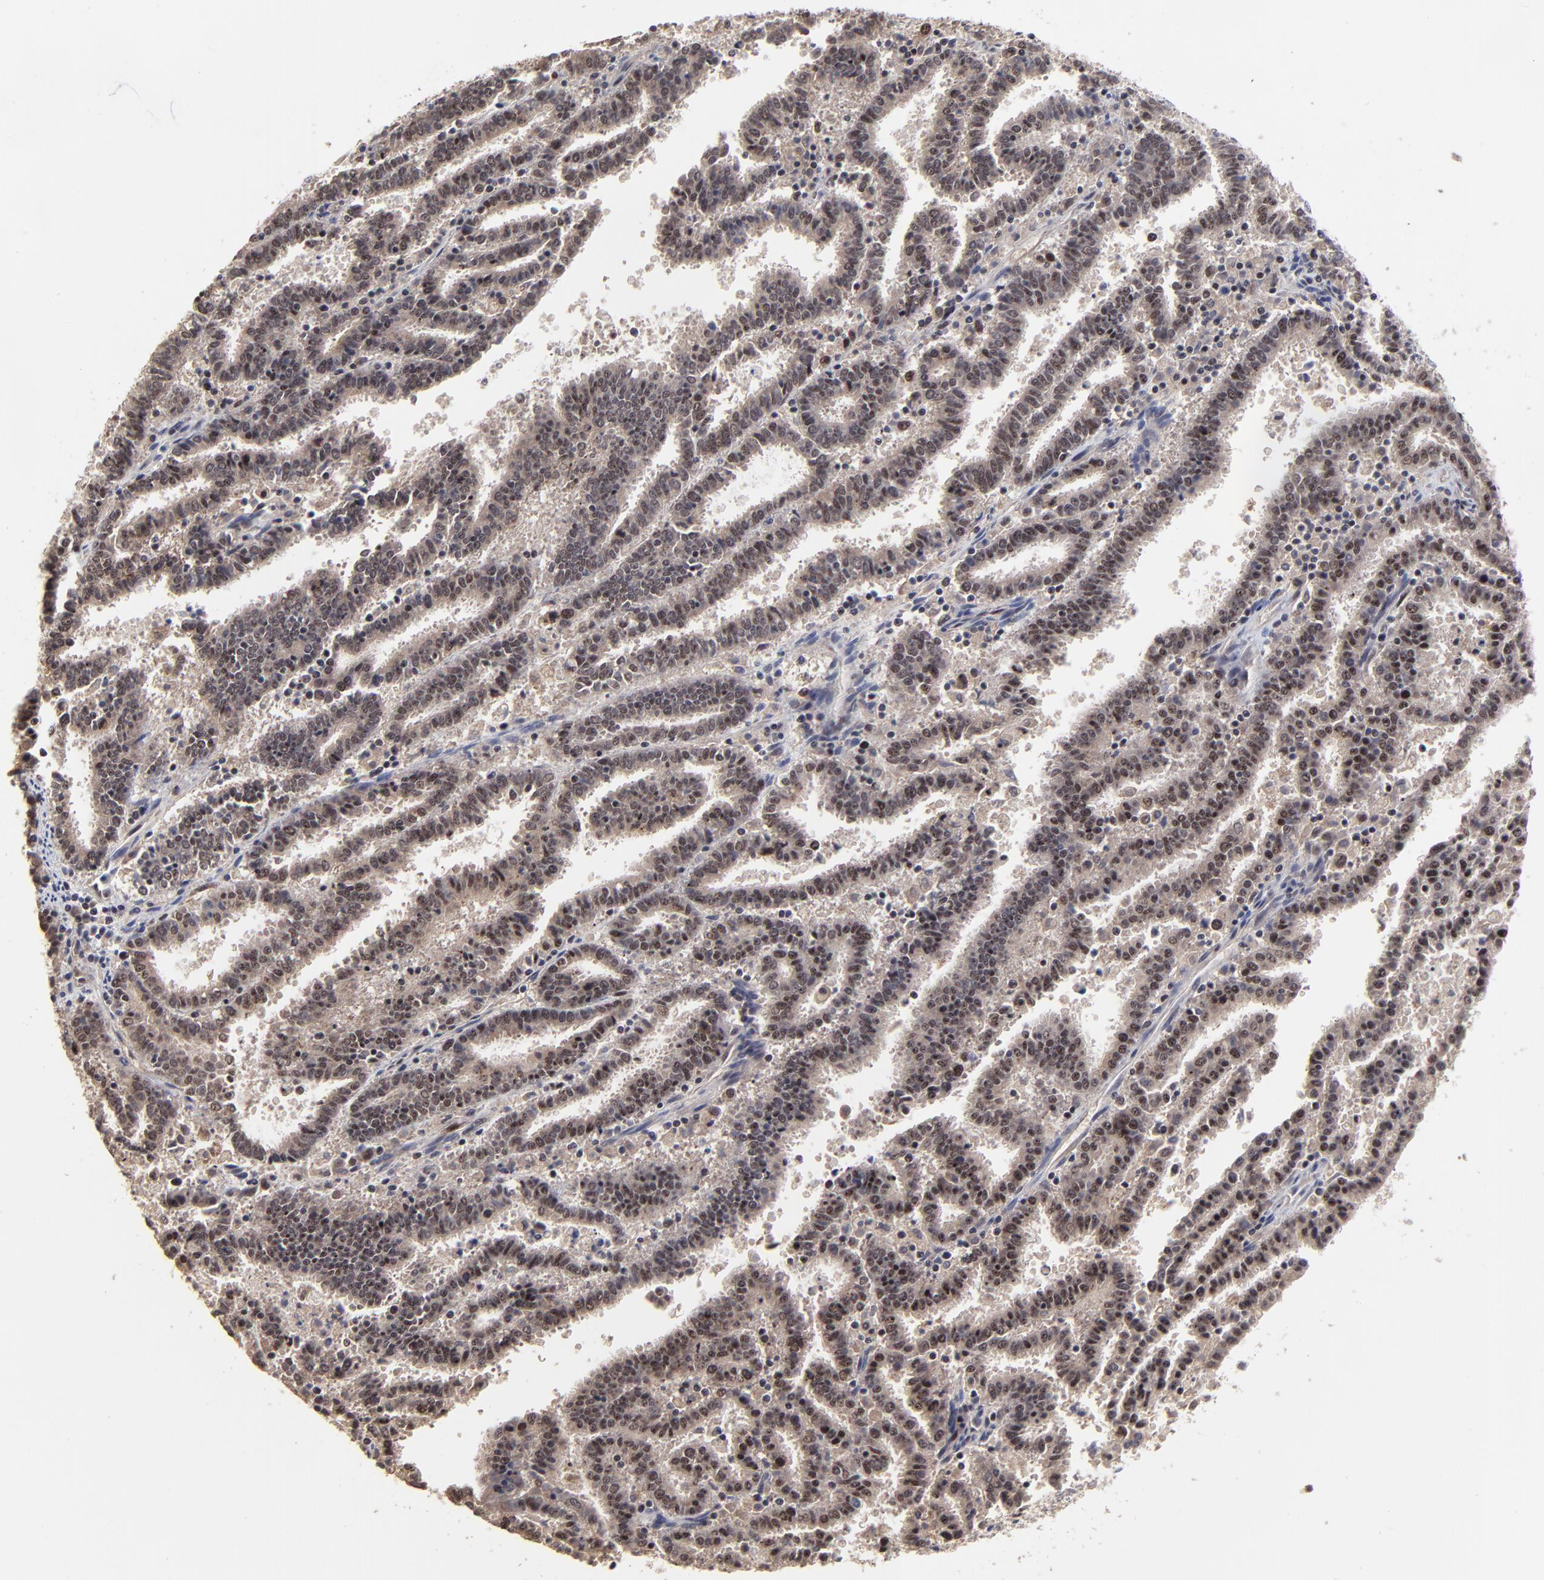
{"staining": {"intensity": "moderate", "quantity": ">75%", "location": "cytoplasmic/membranous,nuclear"}, "tissue": "endometrial cancer", "cell_type": "Tumor cells", "image_type": "cancer", "snomed": [{"axis": "morphology", "description": "Adenocarcinoma, NOS"}, {"axis": "topography", "description": "Uterus"}], "caption": "This image exhibits immunohistochemistry staining of endometrial cancer, with medium moderate cytoplasmic/membranous and nuclear expression in about >75% of tumor cells.", "gene": "FRMD8", "patient": {"sex": "female", "age": 83}}